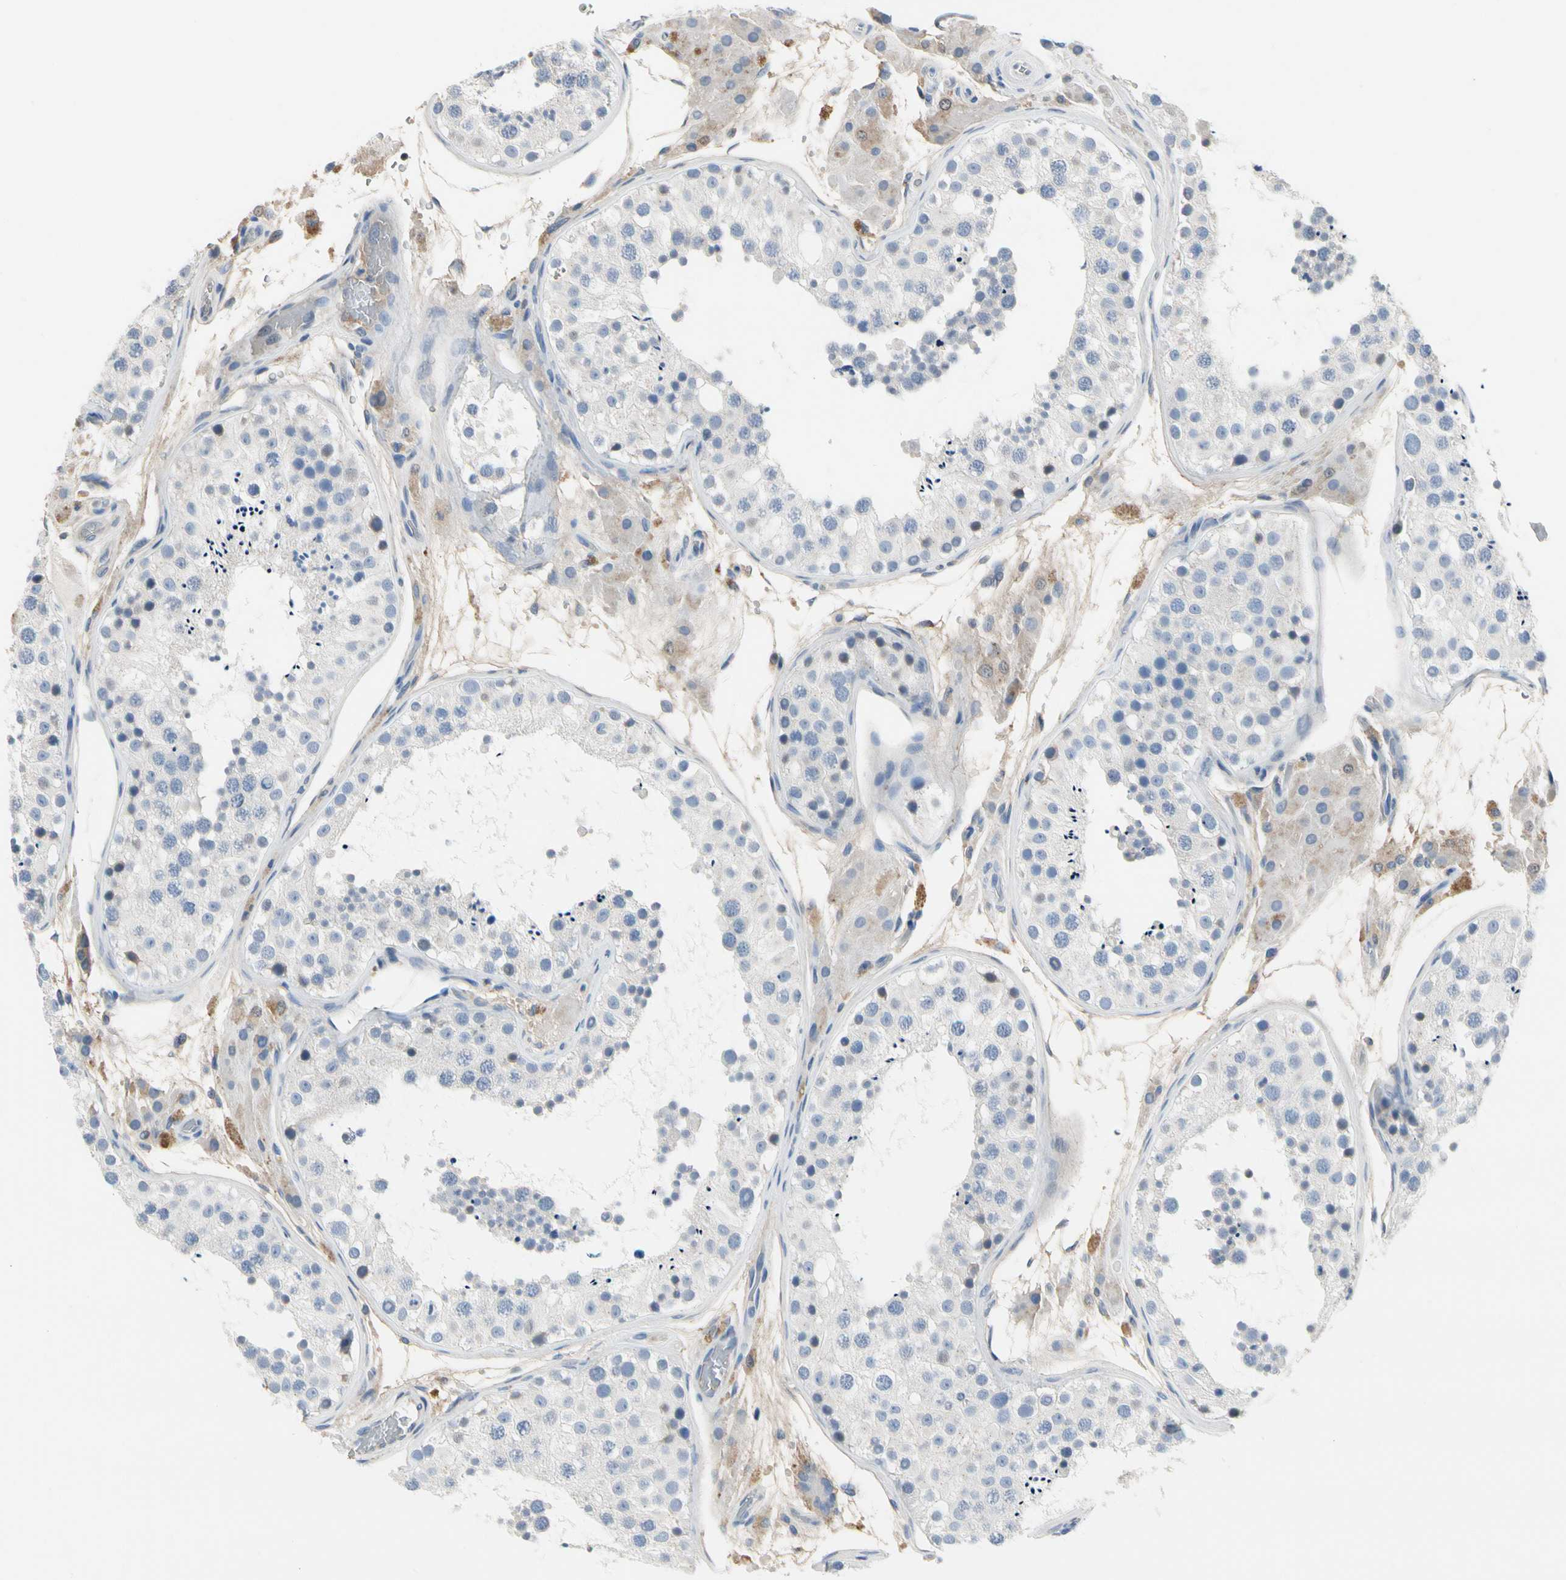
{"staining": {"intensity": "negative", "quantity": "none", "location": "none"}, "tissue": "testis", "cell_type": "Cells in seminiferous ducts", "image_type": "normal", "snomed": [{"axis": "morphology", "description": "Normal tissue, NOS"}, {"axis": "topography", "description": "Testis"}, {"axis": "topography", "description": "Epididymis"}], "caption": "Cells in seminiferous ducts are negative for protein expression in normal human testis.", "gene": "ECRG4", "patient": {"sex": "male", "age": 26}}